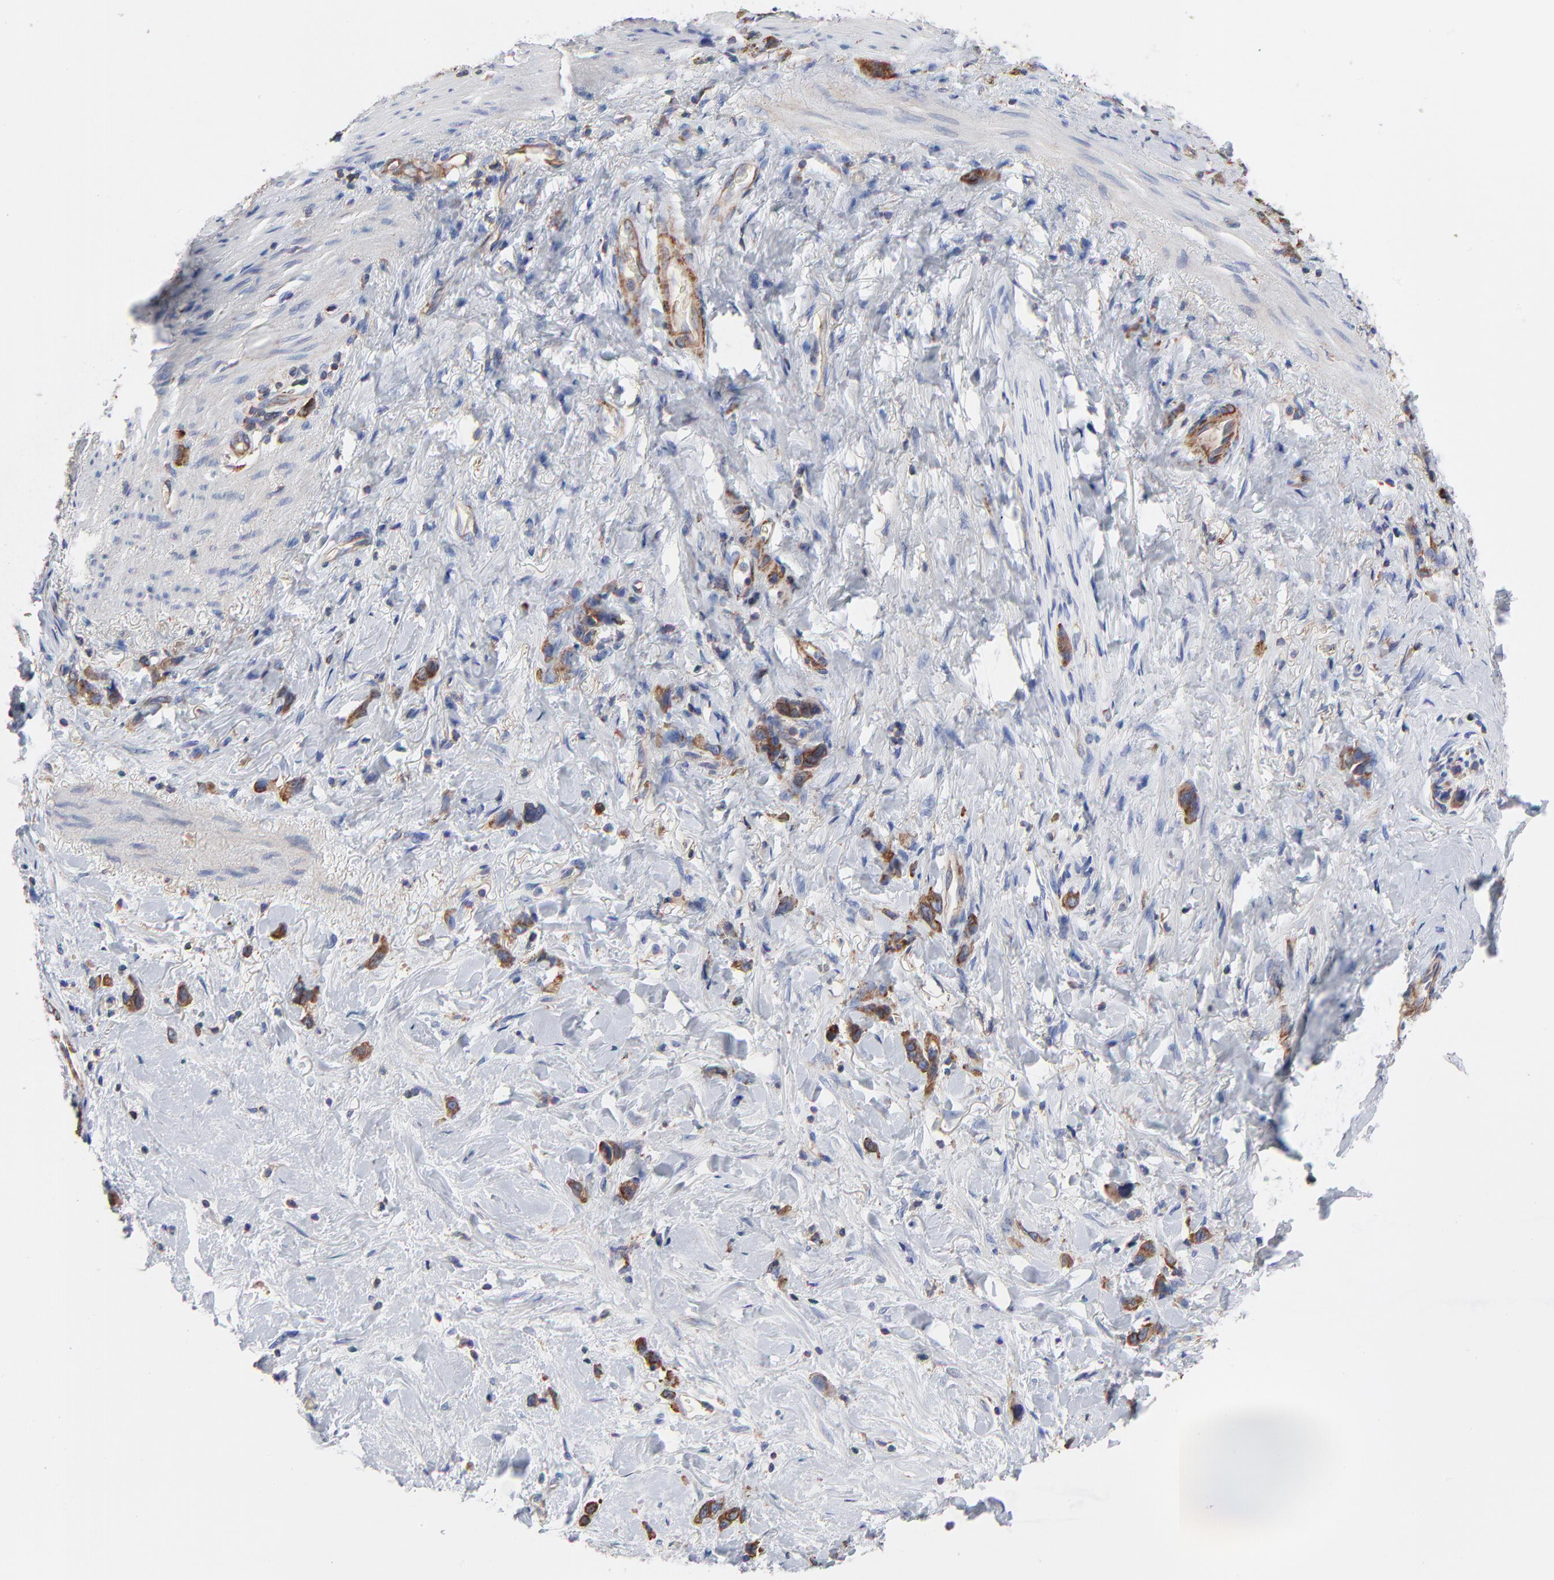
{"staining": {"intensity": "strong", "quantity": ">75%", "location": "cytoplasmic/membranous"}, "tissue": "stomach cancer", "cell_type": "Tumor cells", "image_type": "cancer", "snomed": [{"axis": "morphology", "description": "Normal tissue, NOS"}, {"axis": "morphology", "description": "Adenocarcinoma, NOS"}, {"axis": "morphology", "description": "Adenocarcinoma, High grade"}, {"axis": "topography", "description": "Stomach, upper"}, {"axis": "topography", "description": "Stomach"}], "caption": "Human stomach cancer (high-grade adenocarcinoma) stained with a brown dye shows strong cytoplasmic/membranous positive staining in approximately >75% of tumor cells.", "gene": "CD2AP", "patient": {"sex": "female", "age": 65}}